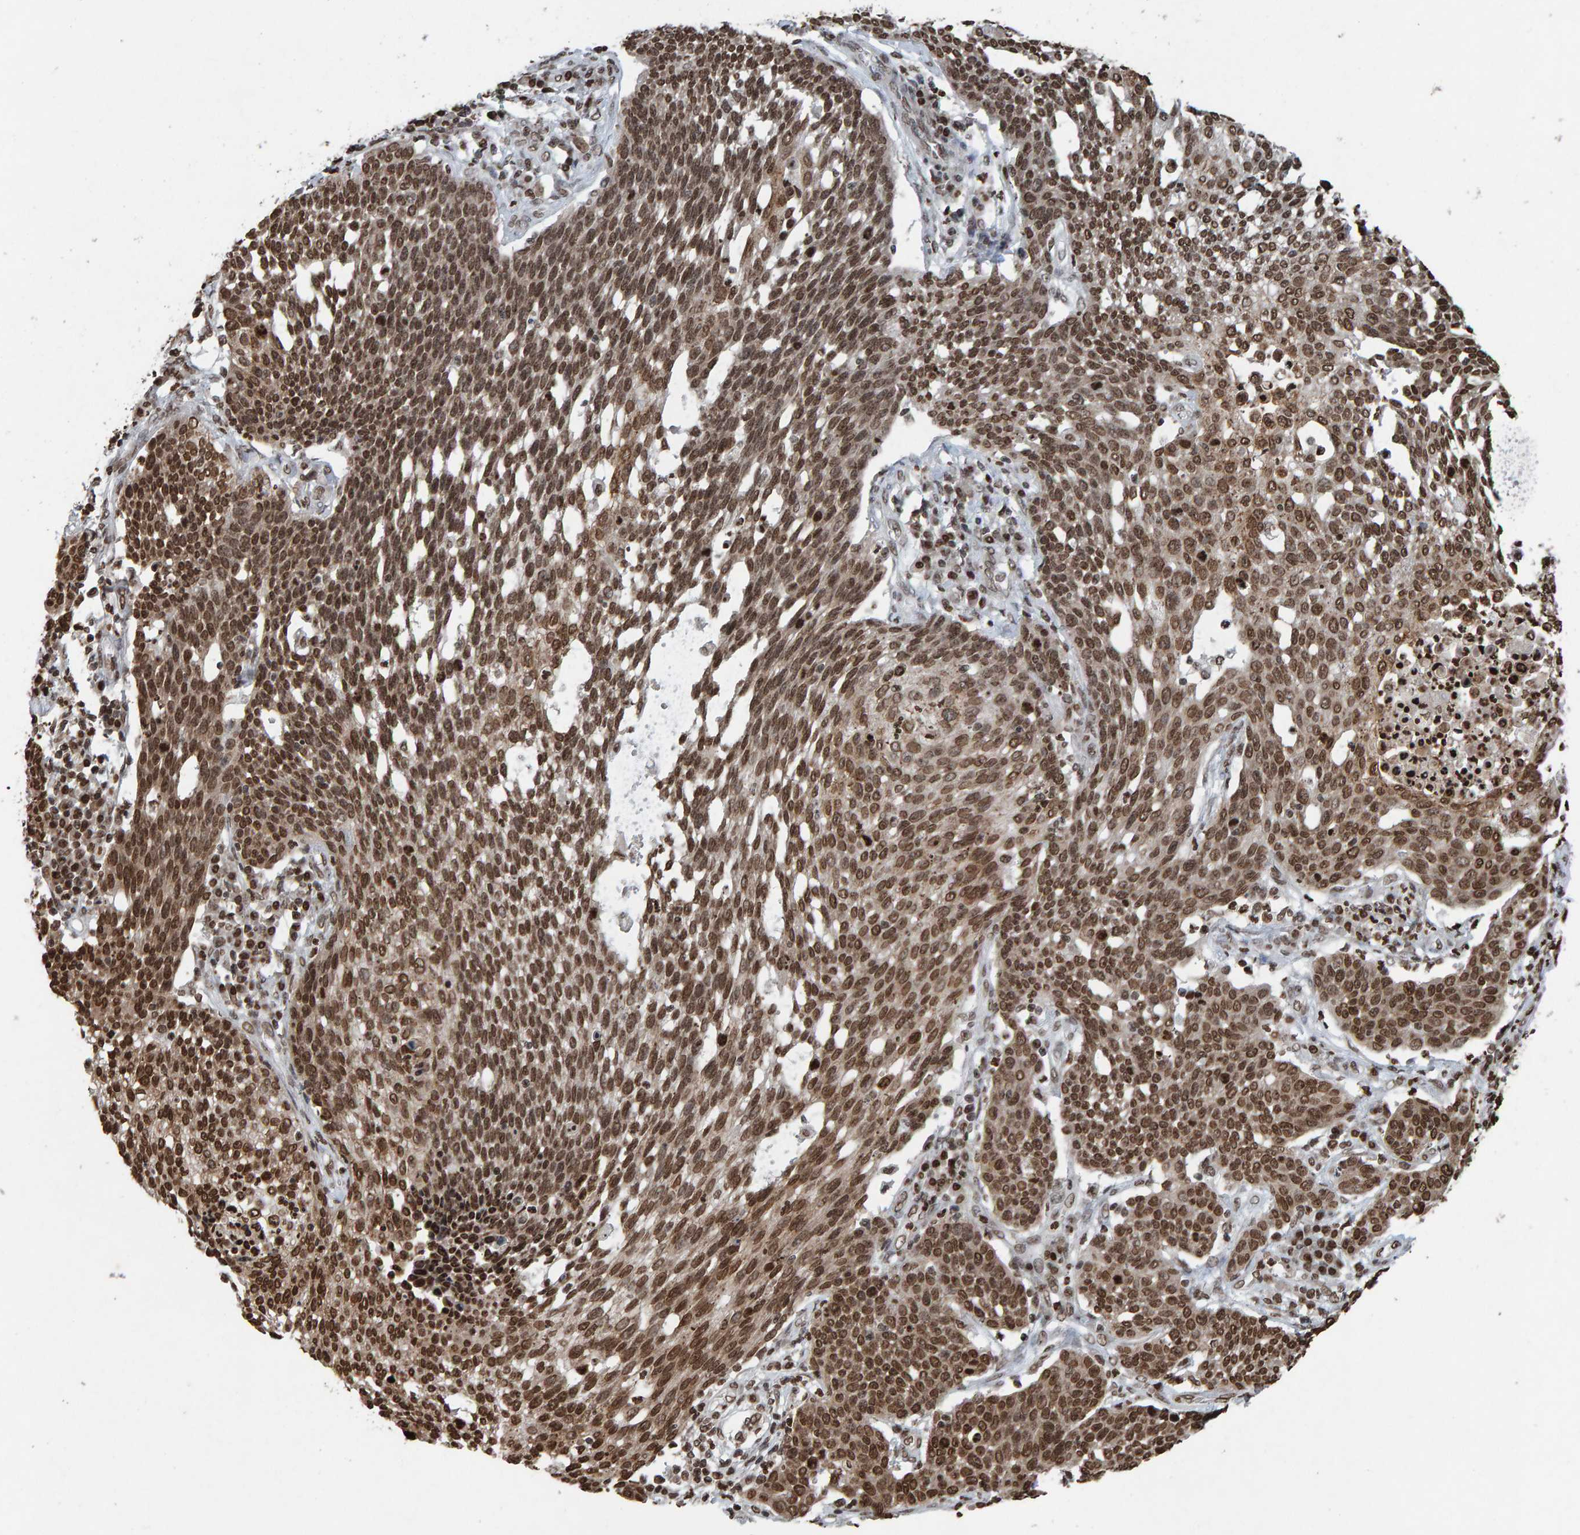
{"staining": {"intensity": "strong", "quantity": ">75%", "location": "nuclear"}, "tissue": "cervical cancer", "cell_type": "Tumor cells", "image_type": "cancer", "snomed": [{"axis": "morphology", "description": "Squamous cell carcinoma, NOS"}, {"axis": "topography", "description": "Cervix"}], "caption": "A histopathology image of squamous cell carcinoma (cervical) stained for a protein displays strong nuclear brown staining in tumor cells. (Stains: DAB (3,3'-diaminobenzidine) in brown, nuclei in blue, Microscopy: brightfield microscopy at high magnification).", "gene": "H2AZ1", "patient": {"sex": "female", "age": 34}}